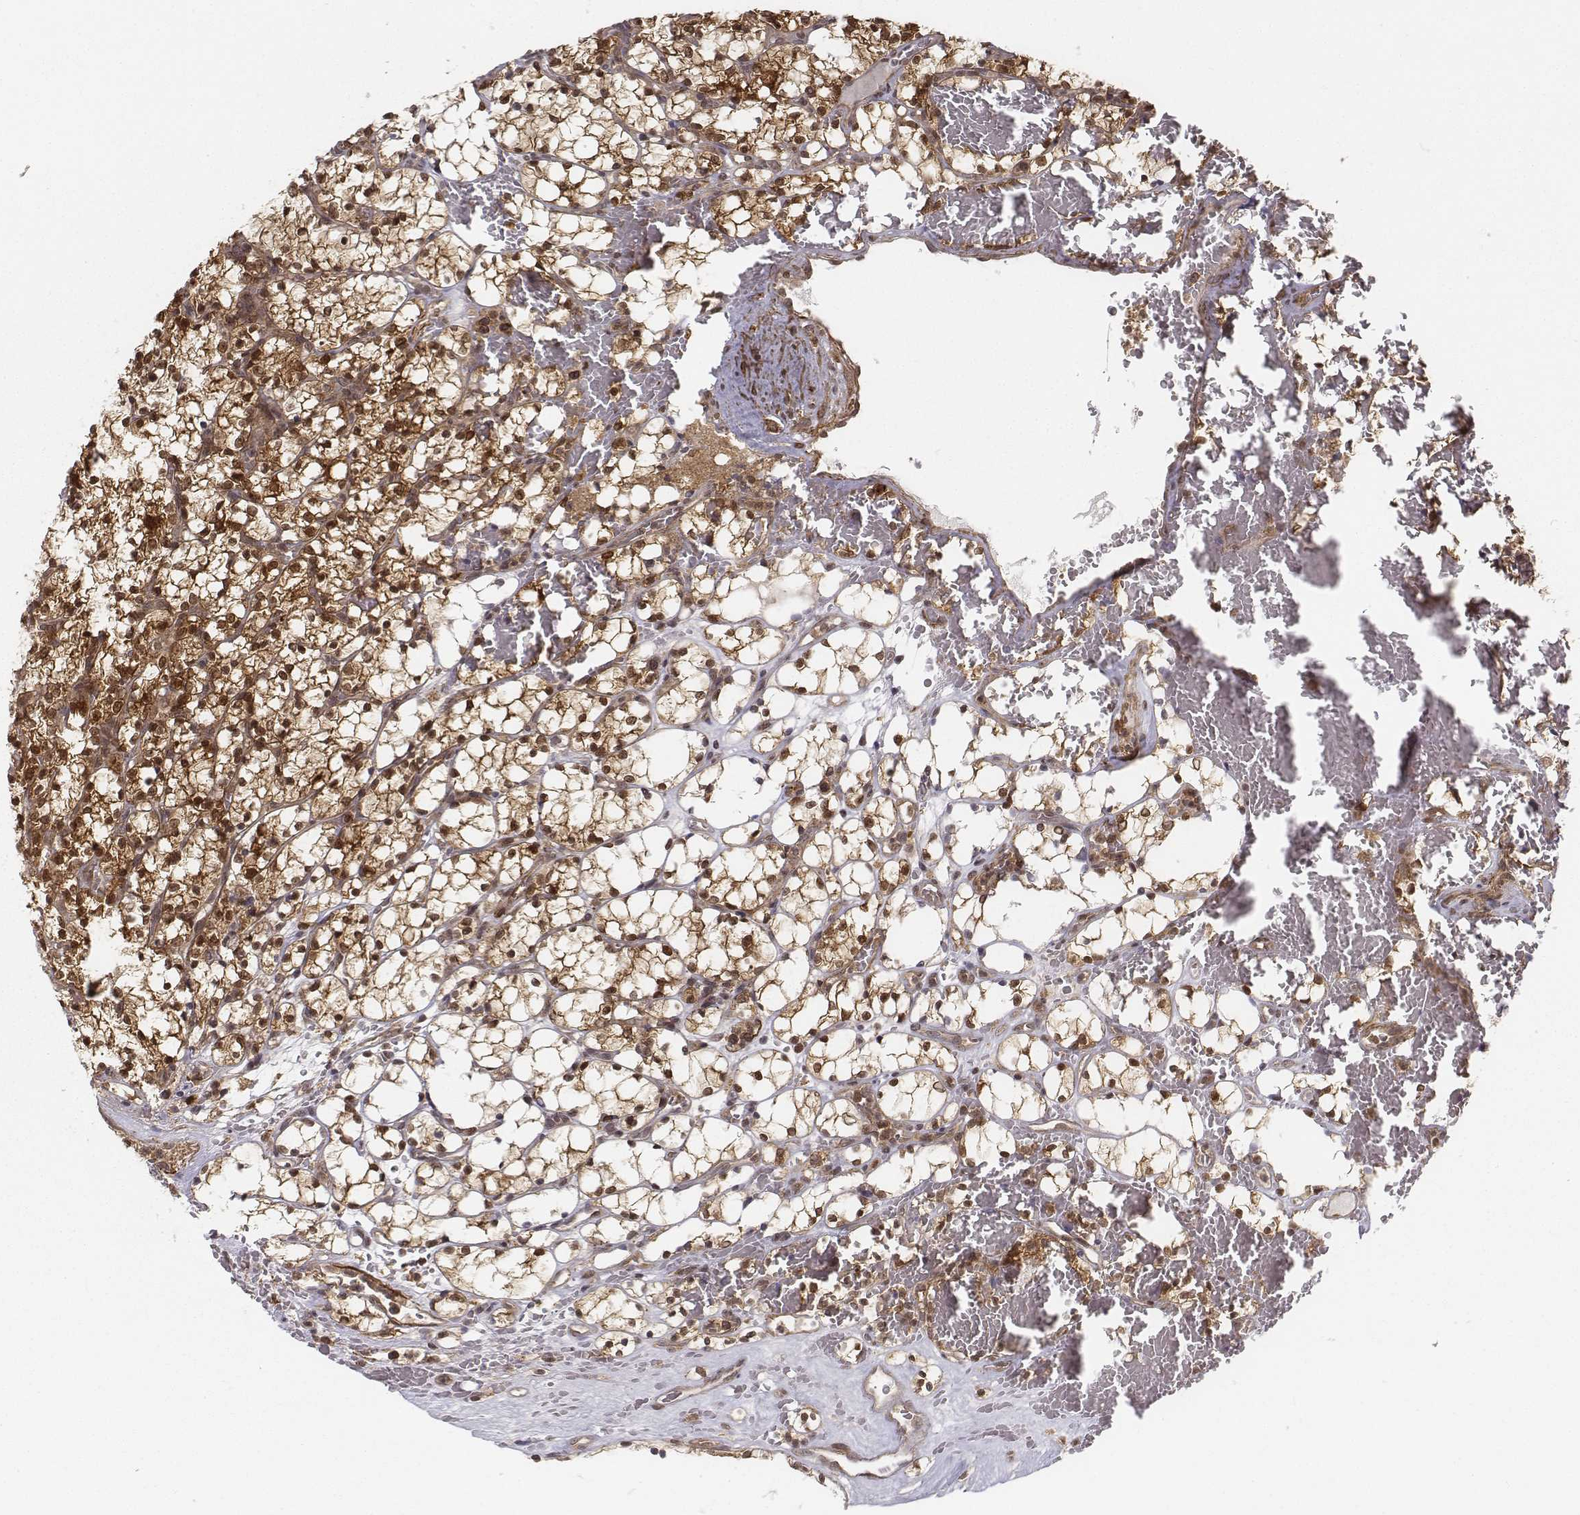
{"staining": {"intensity": "strong", "quantity": ">75%", "location": "cytoplasmic/membranous,nuclear"}, "tissue": "renal cancer", "cell_type": "Tumor cells", "image_type": "cancer", "snomed": [{"axis": "morphology", "description": "Adenocarcinoma, NOS"}, {"axis": "topography", "description": "Kidney"}], "caption": "Renal cancer (adenocarcinoma) stained with IHC reveals strong cytoplasmic/membranous and nuclear staining in approximately >75% of tumor cells. (brown staining indicates protein expression, while blue staining denotes nuclei).", "gene": "ZFYVE19", "patient": {"sex": "female", "age": 69}}